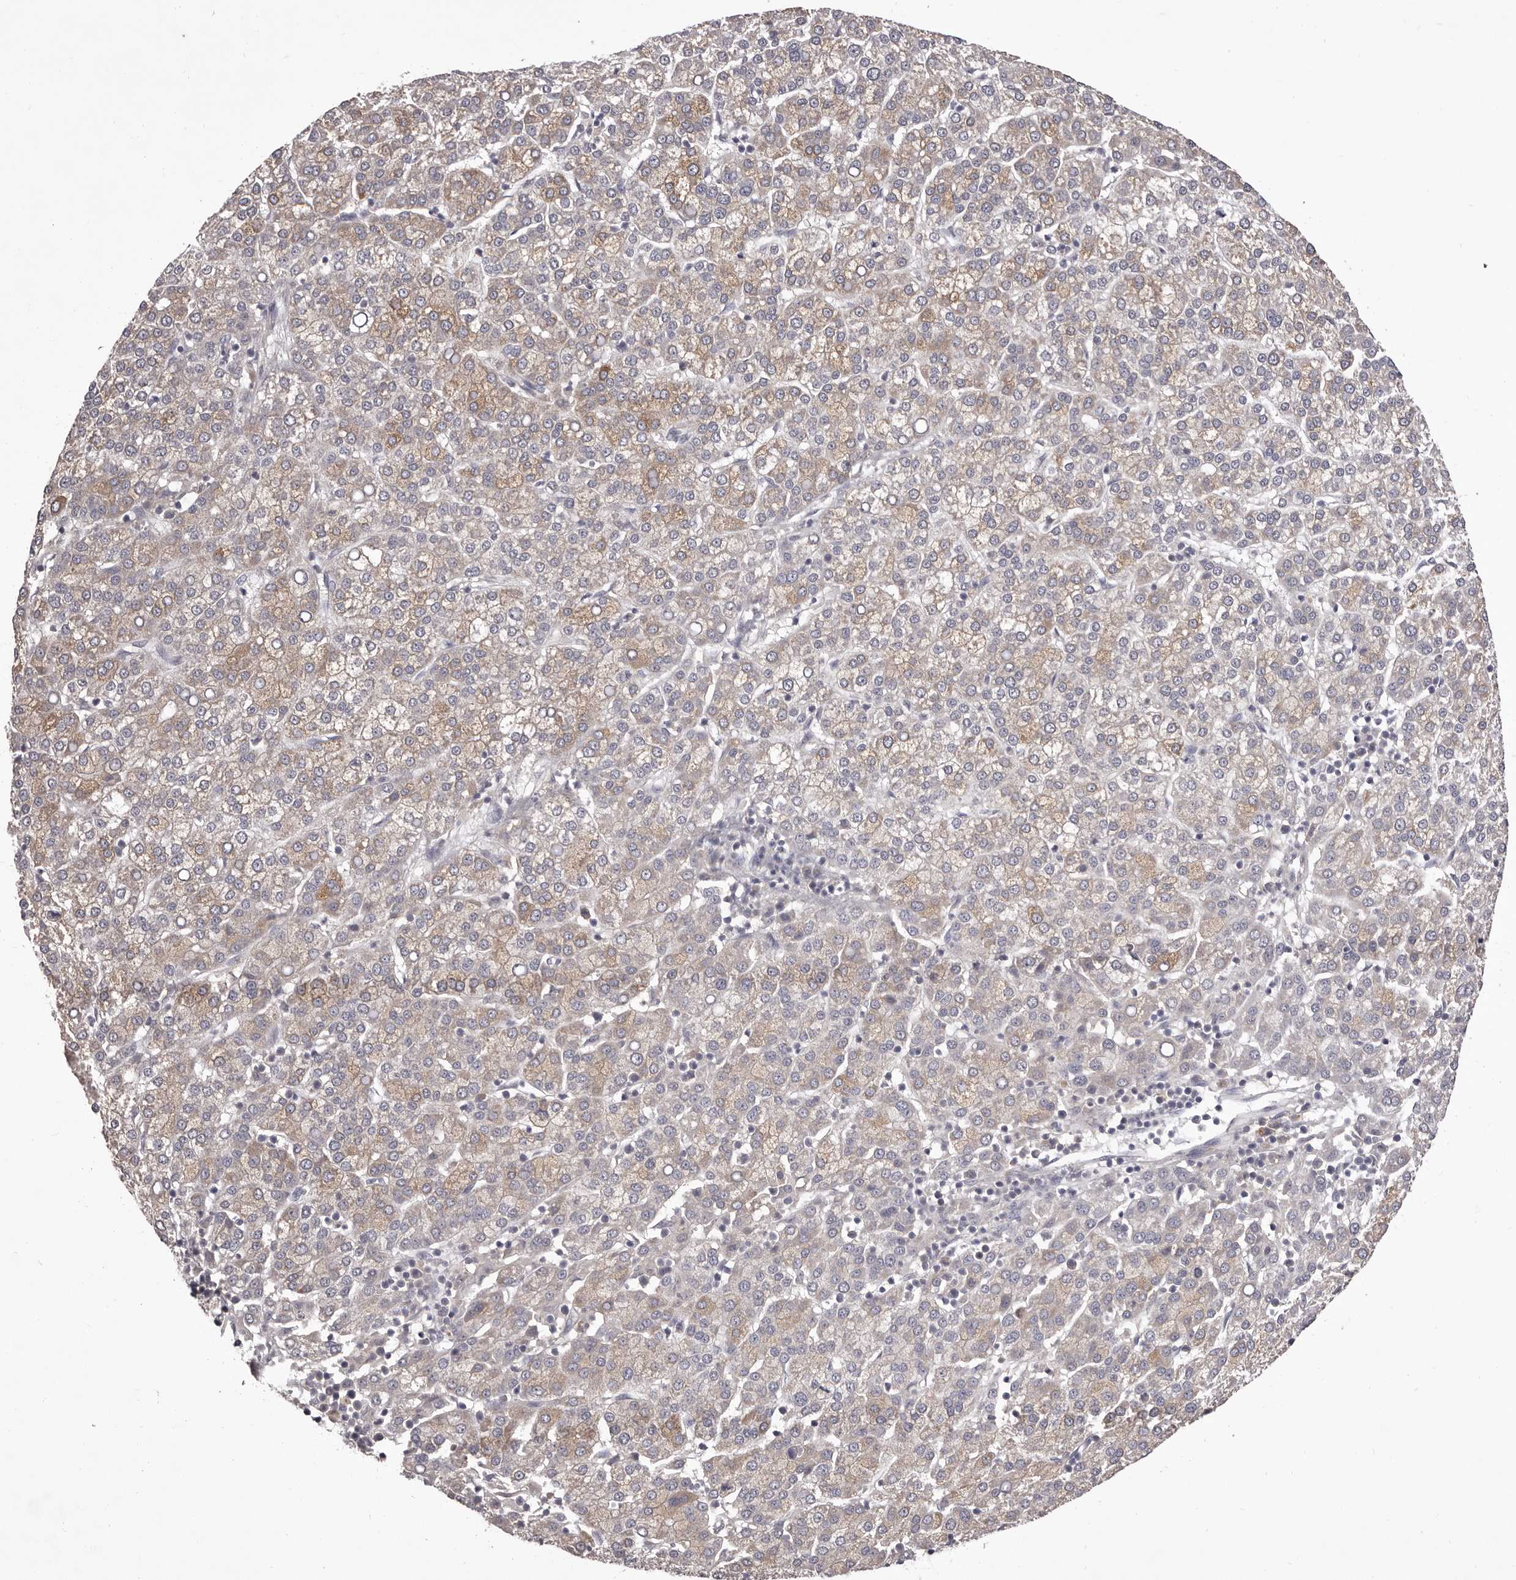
{"staining": {"intensity": "weak", "quantity": "<25%", "location": "cytoplasmic/membranous"}, "tissue": "liver cancer", "cell_type": "Tumor cells", "image_type": "cancer", "snomed": [{"axis": "morphology", "description": "Carcinoma, Hepatocellular, NOS"}, {"axis": "topography", "description": "Liver"}], "caption": "Micrograph shows no significant protein expression in tumor cells of liver hepatocellular carcinoma. (DAB (3,3'-diaminobenzidine) IHC visualized using brightfield microscopy, high magnification).", "gene": "PNRC1", "patient": {"sex": "female", "age": 58}}